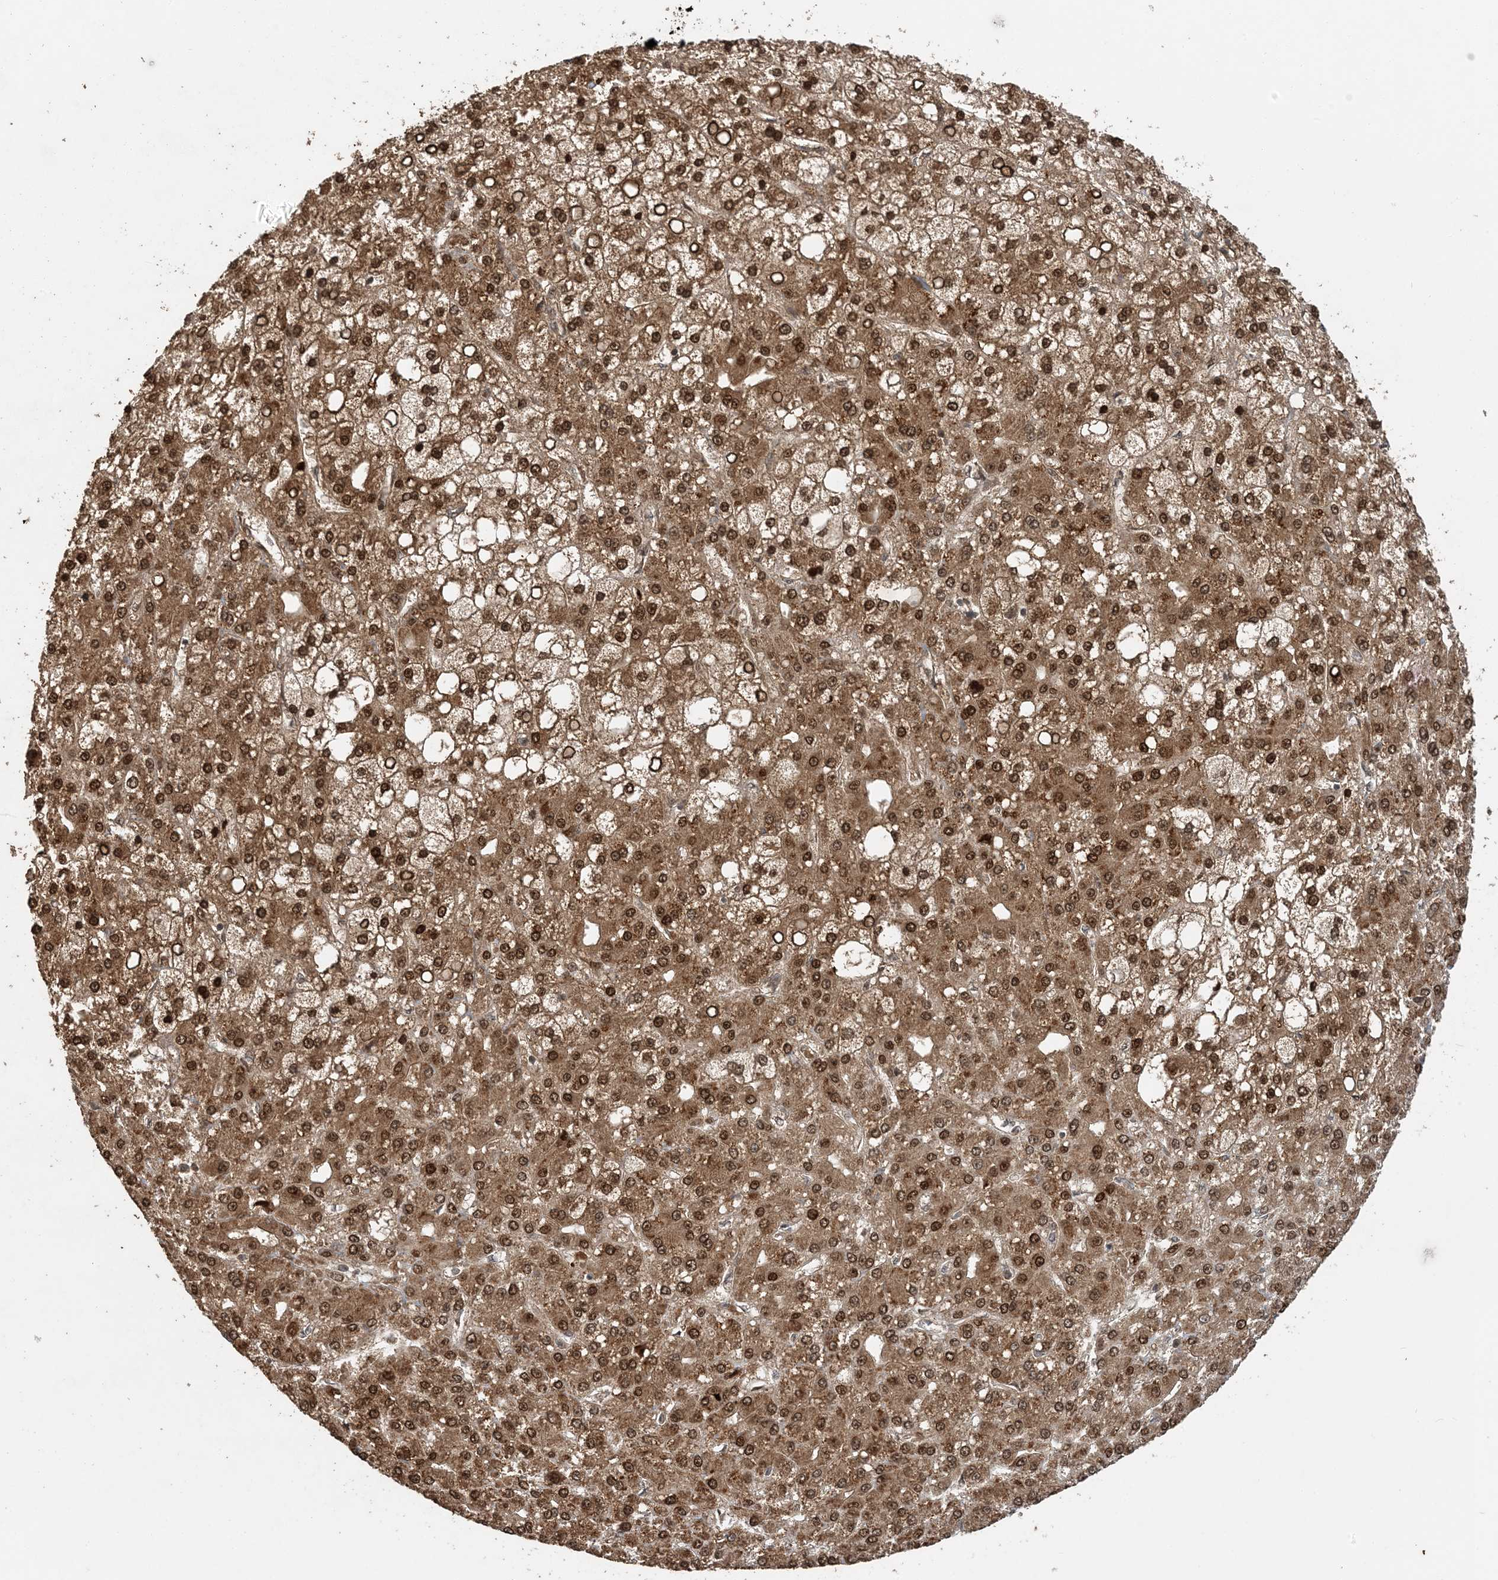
{"staining": {"intensity": "strong", "quantity": ">75%", "location": "cytoplasmic/membranous,nuclear"}, "tissue": "liver cancer", "cell_type": "Tumor cells", "image_type": "cancer", "snomed": [{"axis": "morphology", "description": "Carcinoma, Hepatocellular, NOS"}, {"axis": "topography", "description": "Liver"}], "caption": "This image displays immunohistochemistry staining of human hepatocellular carcinoma (liver), with high strong cytoplasmic/membranous and nuclear staining in about >75% of tumor cells.", "gene": "ATP13A2", "patient": {"sex": "male", "age": 67}}